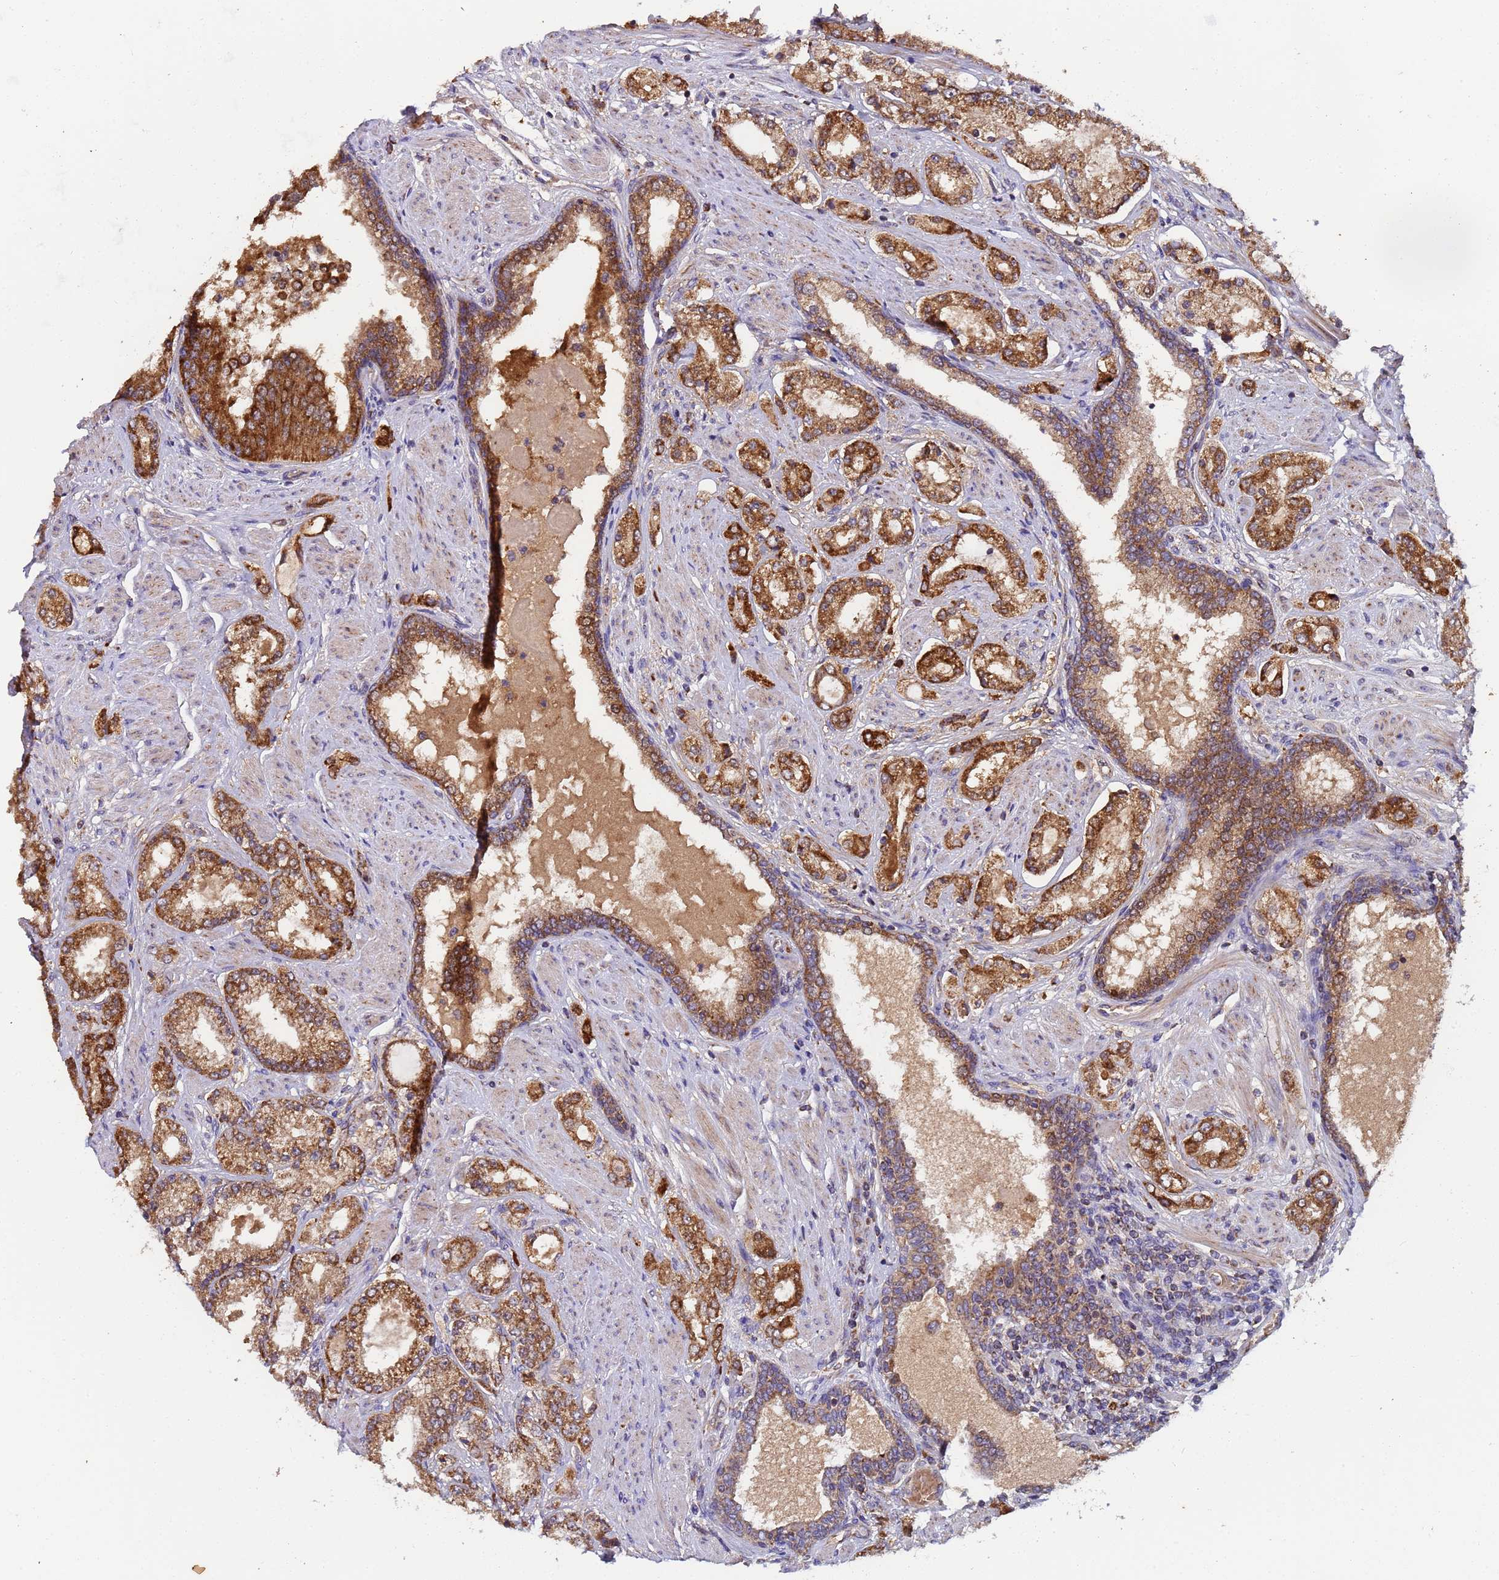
{"staining": {"intensity": "strong", "quantity": ">75%", "location": "cytoplasmic/membranous"}, "tissue": "prostate cancer", "cell_type": "Tumor cells", "image_type": "cancer", "snomed": [{"axis": "morphology", "description": "Adenocarcinoma, High grade"}, {"axis": "topography", "description": "Prostate"}], "caption": "Brown immunohistochemical staining in human prostate cancer (adenocarcinoma (high-grade)) demonstrates strong cytoplasmic/membranous positivity in about >75% of tumor cells.", "gene": "TMEM126A", "patient": {"sex": "male", "age": 68}}